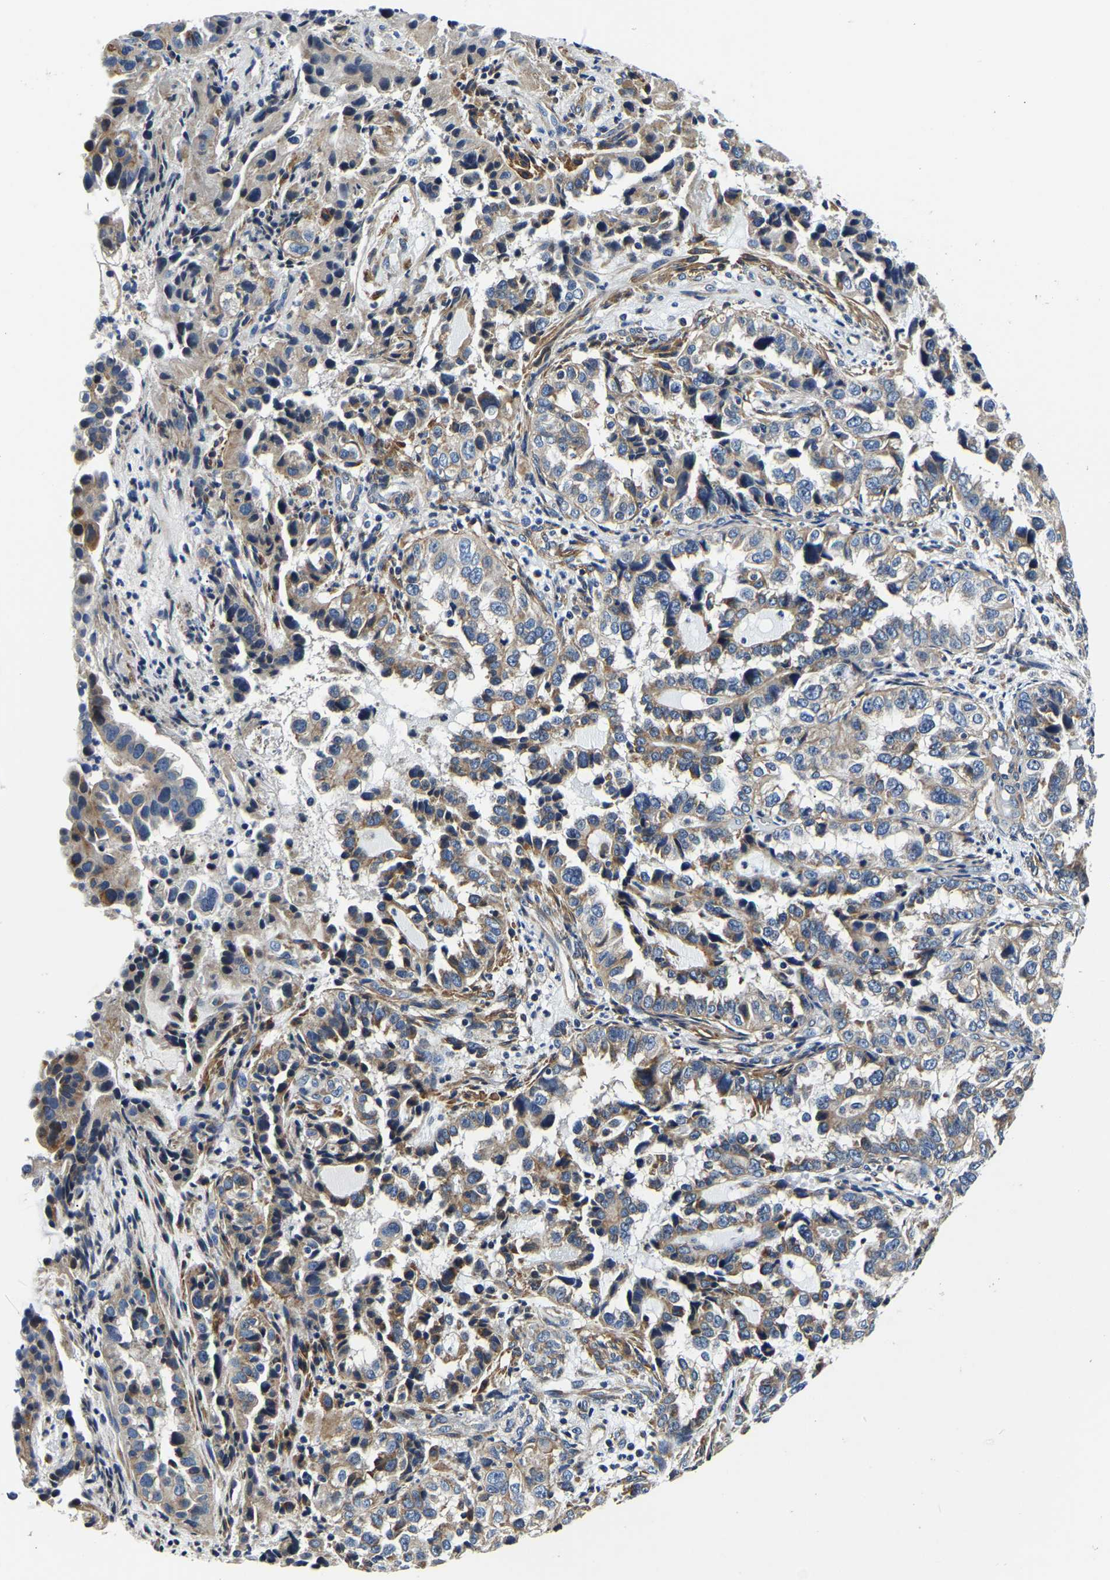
{"staining": {"intensity": "moderate", "quantity": "25%-75%", "location": "cytoplasmic/membranous"}, "tissue": "endometrial cancer", "cell_type": "Tumor cells", "image_type": "cancer", "snomed": [{"axis": "morphology", "description": "Adenocarcinoma, NOS"}, {"axis": "topography", "description": "Endometrium"}], "caption": "A histopathology image of human endometrial adenocarcinoma stained for a protein shows moderate cytoplasmic/membranous brown staining in tumor cells.", "gene": "KCTD17", "patient": {"sex": "female", "age": 85}}